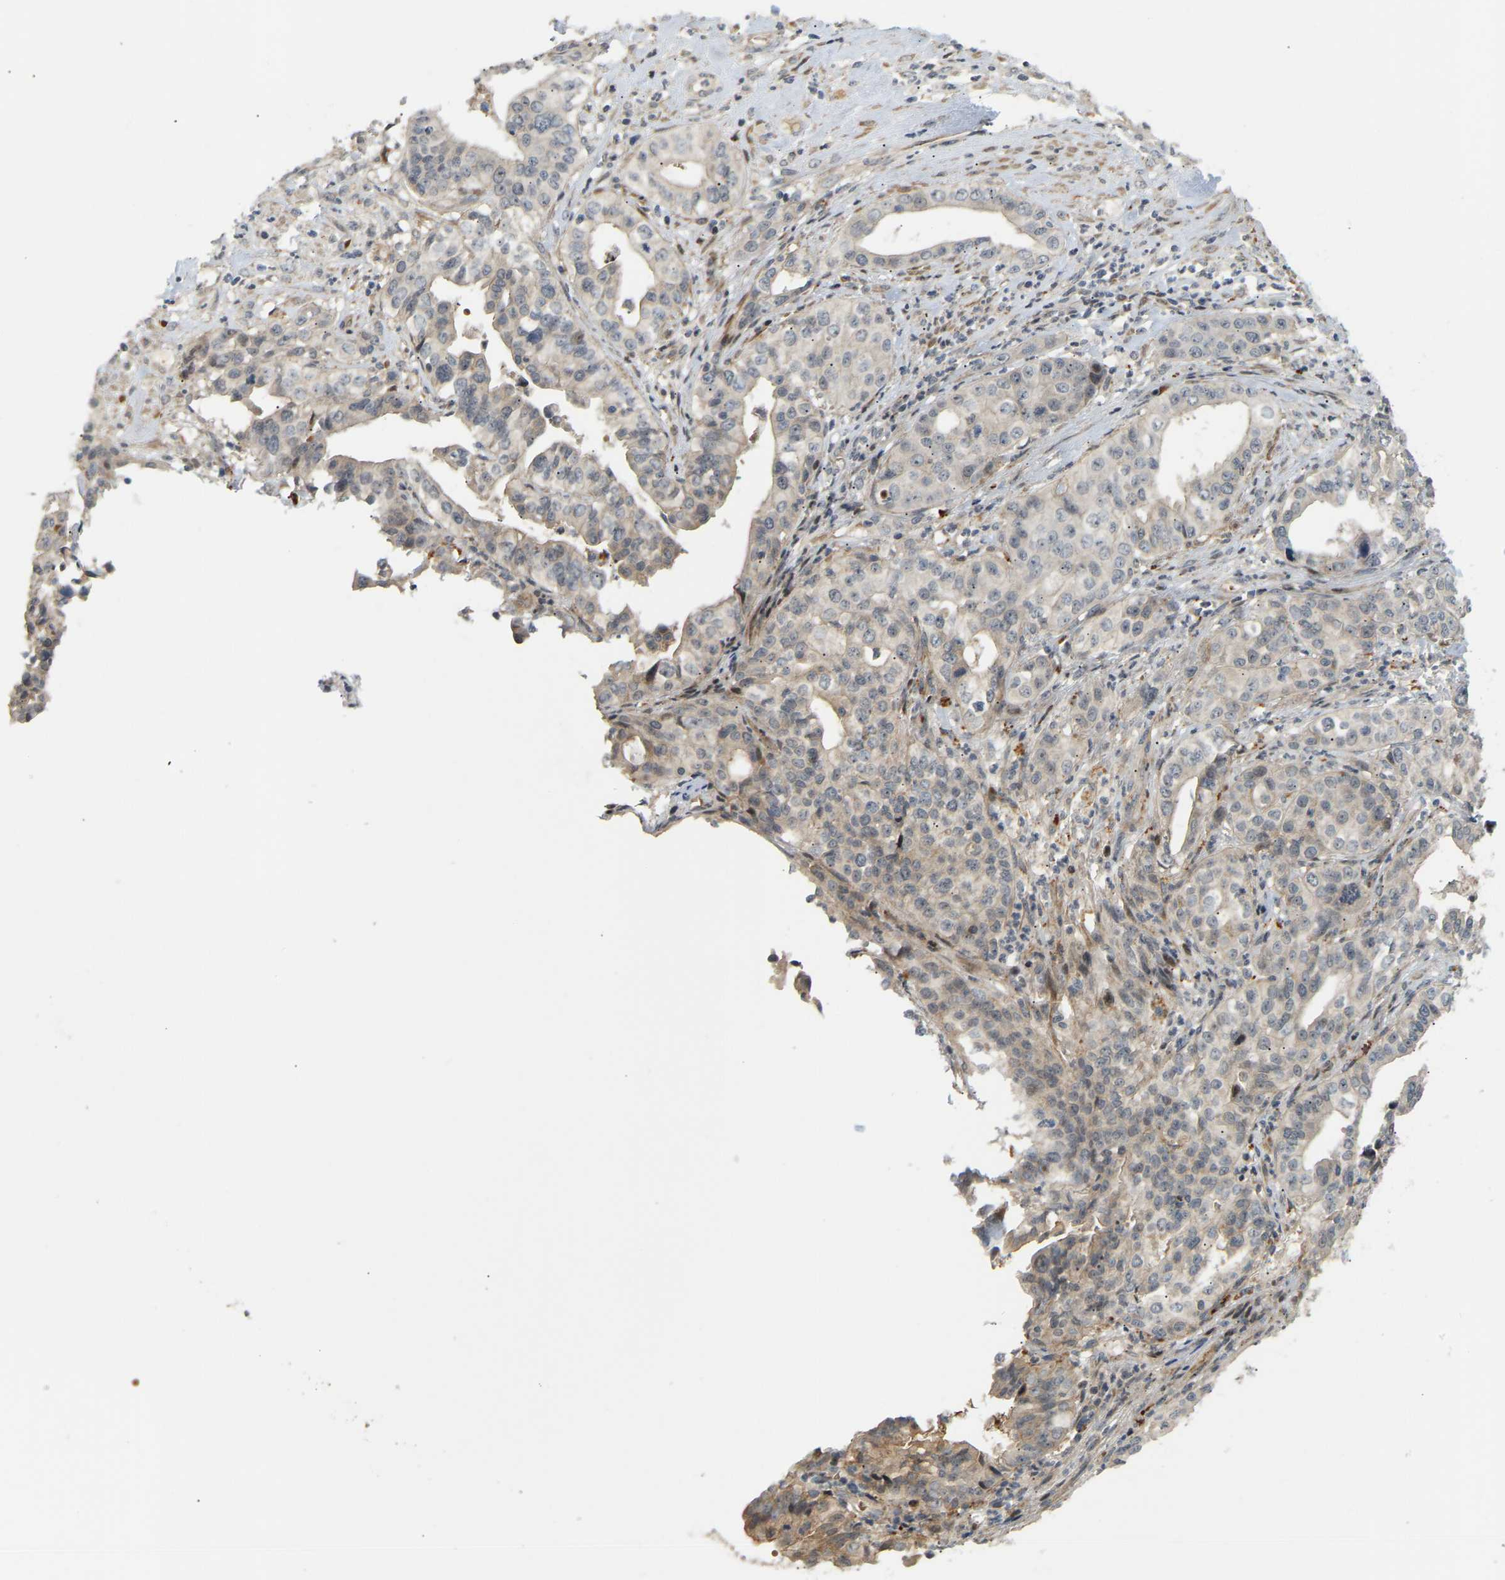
{"staining": {"intensity": "moderate", "quantity": "<25%", "location": "cytoplasmic/membranous,nuclear"}, "tissue": "liver cancer", "cell_type": "Tumor cells", "image_type": "cancer", "snomed": [{"axis": "morphology", "description": "Cholangiocarcinoma"}, {"axis": "topography", "description": "Liver"}], "caption": "Liver cancer stained with immunohistochemistry shows moderate cytoplasmic/membranous and nuclear staining in approximately <25% of tumor cells. (DAB = brown stain, brightfield microscopy at high magnification).", "gene": "POGLUT2", "patient": {"sex": "female", "age": 61}}